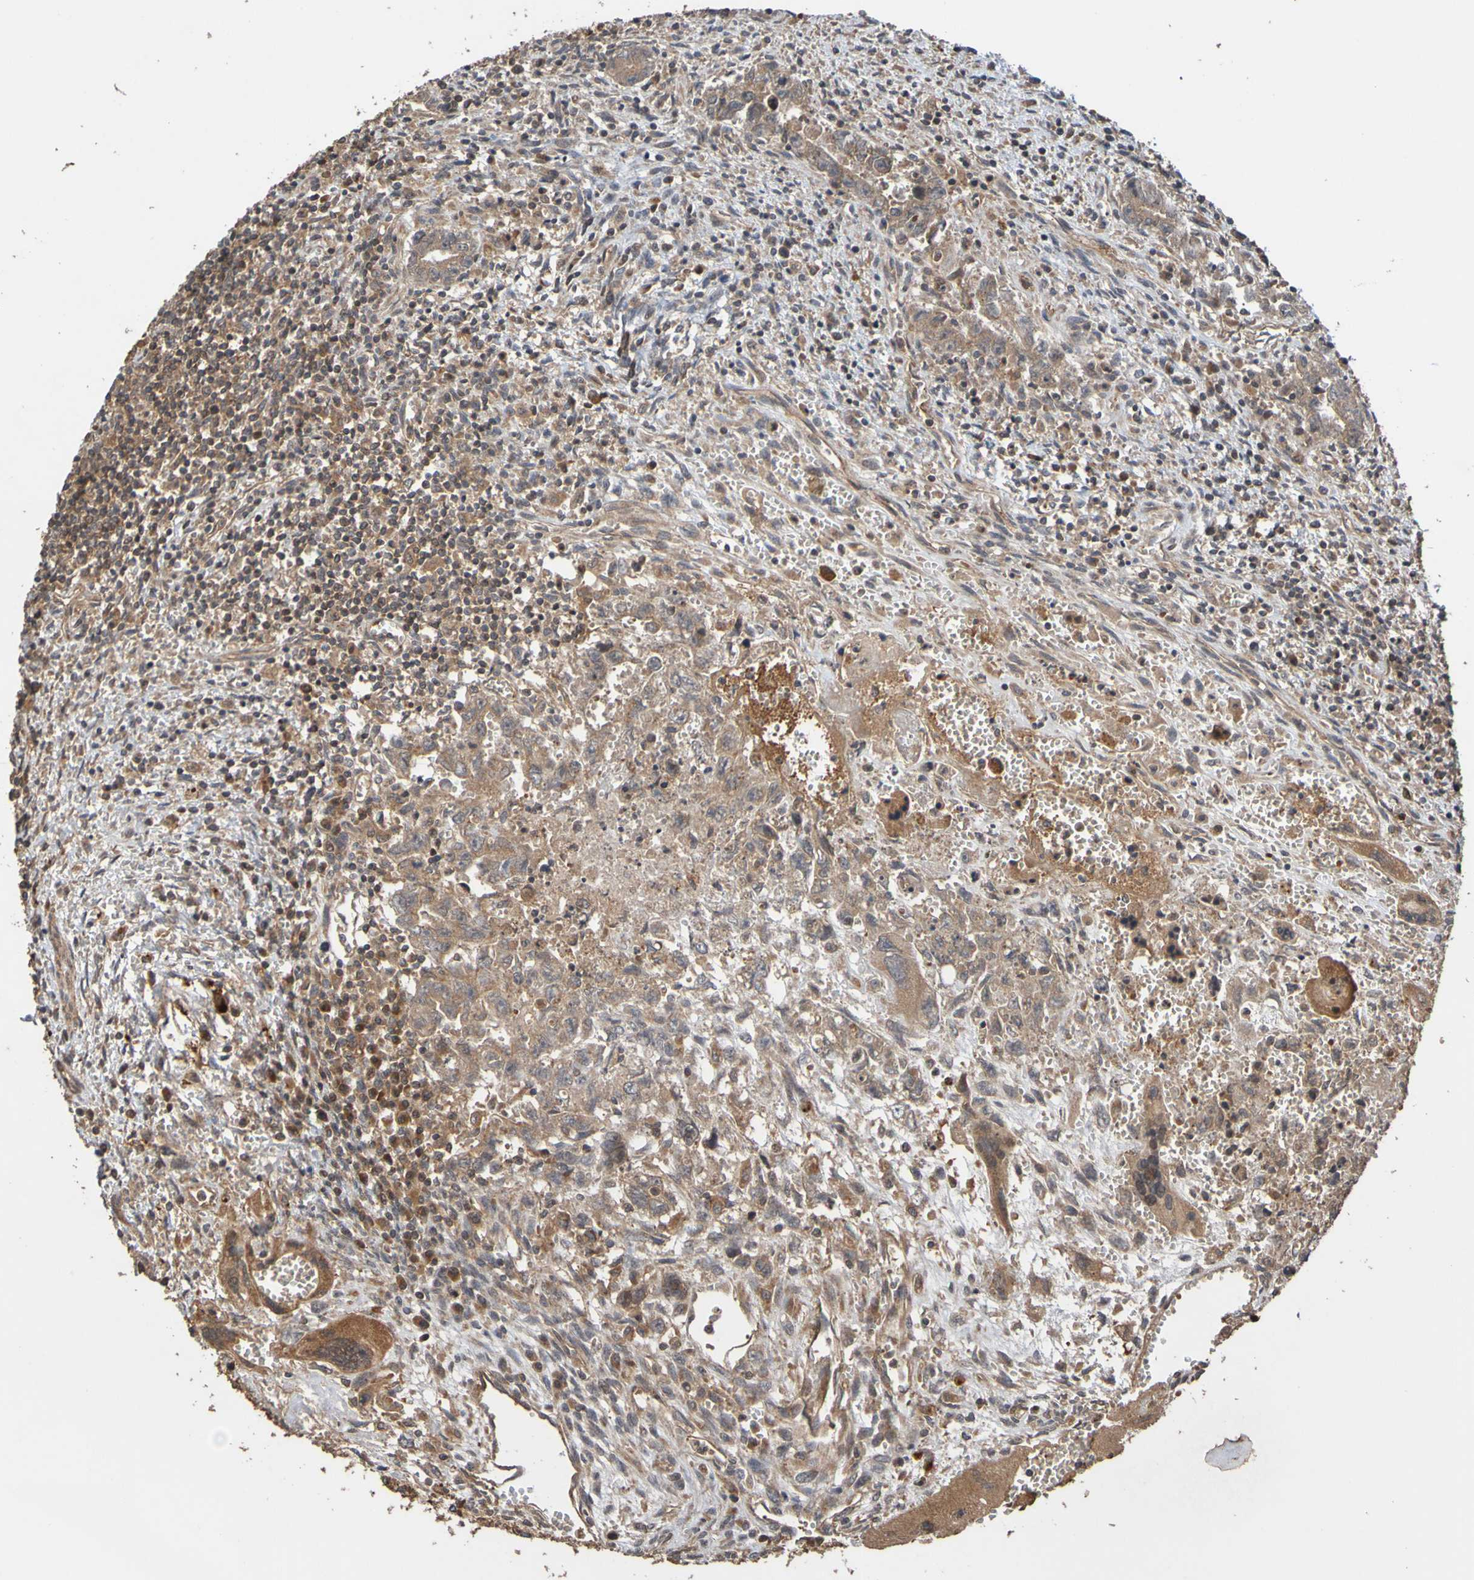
{"staining": {"intensity": "moderate", "quantity": ">75%", "location": "cytoplasmic/membranous"}, "tissue": "testis cancer", "cell_type": "Tumor cells", "image_type": "cancer", "snomed": [{"axis": "morphology", "description": "Carcinoma, Embryonal, NOS"}, {"axis": "topography", "description": "Testis"}], "caption": "IHC histopathology image of human testis cancer stained for a protein (brown), which displays medium levels of moderate cytoplasmic/membranous positivity in about >75% of tumor cells.", "gene": "UCN", "patient": {"sex": "male", "age": 28}}